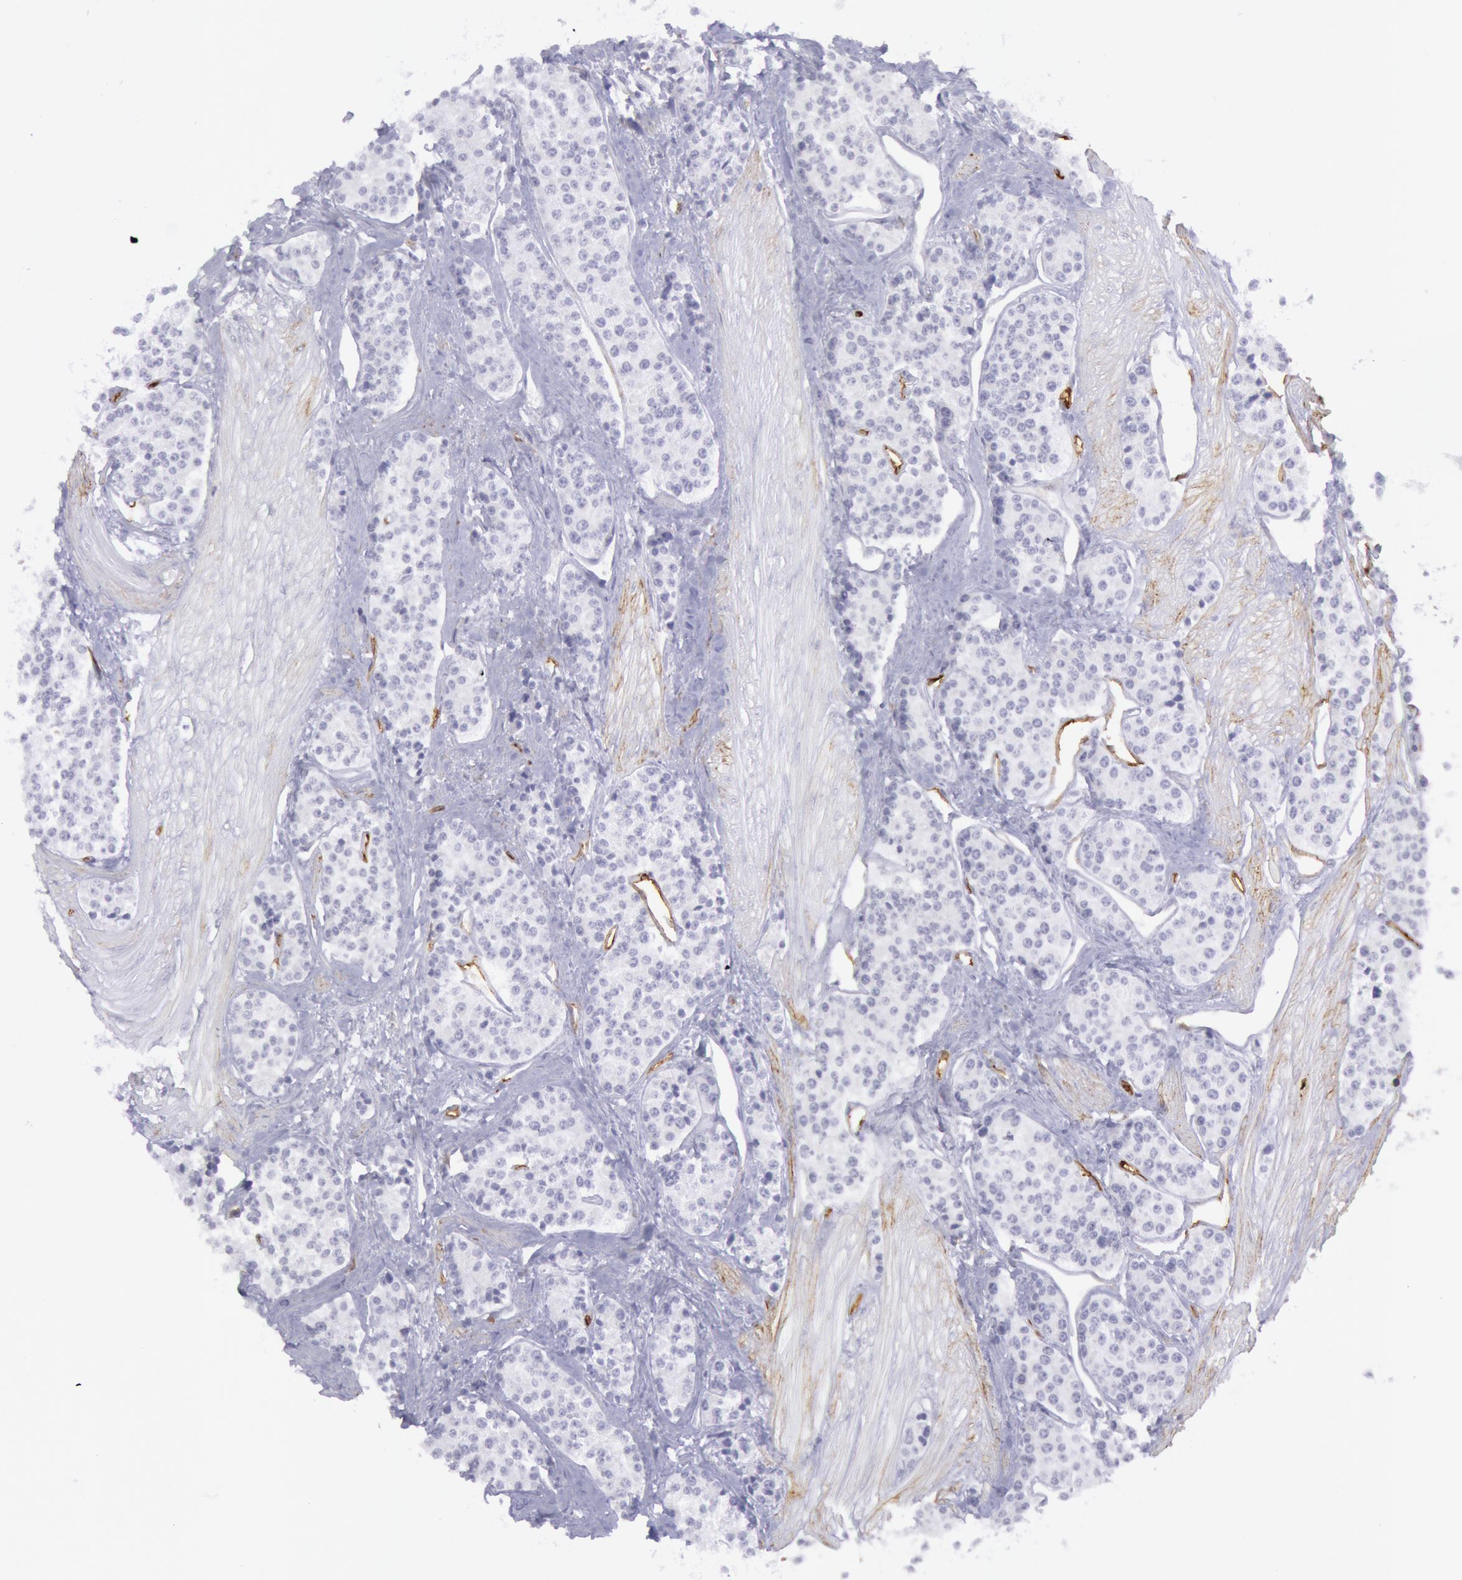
{"staining": {"intensity": "negative", "quantity": "none", "location": "none"}, "tissue": "carcinoid", "cell_type": "Tumor cells", "image_type": "cancer", "snomed": [{"axis": "morphology", "description": "Carcinoid, malignant, NOS"}, {"axis": "topography", "description": "Stomach"}], "caption": "High magnification brightfield microscopy of carcinoid stained with DAB (brown) and counterstained with hematoxylin (blue): tumor cells show no significant staining. (DAB immunohistochemistry (IHC) with hematoxylin counter stain).", "gene": "CDH13", "patient": {"sex": "female", "age": 76}}